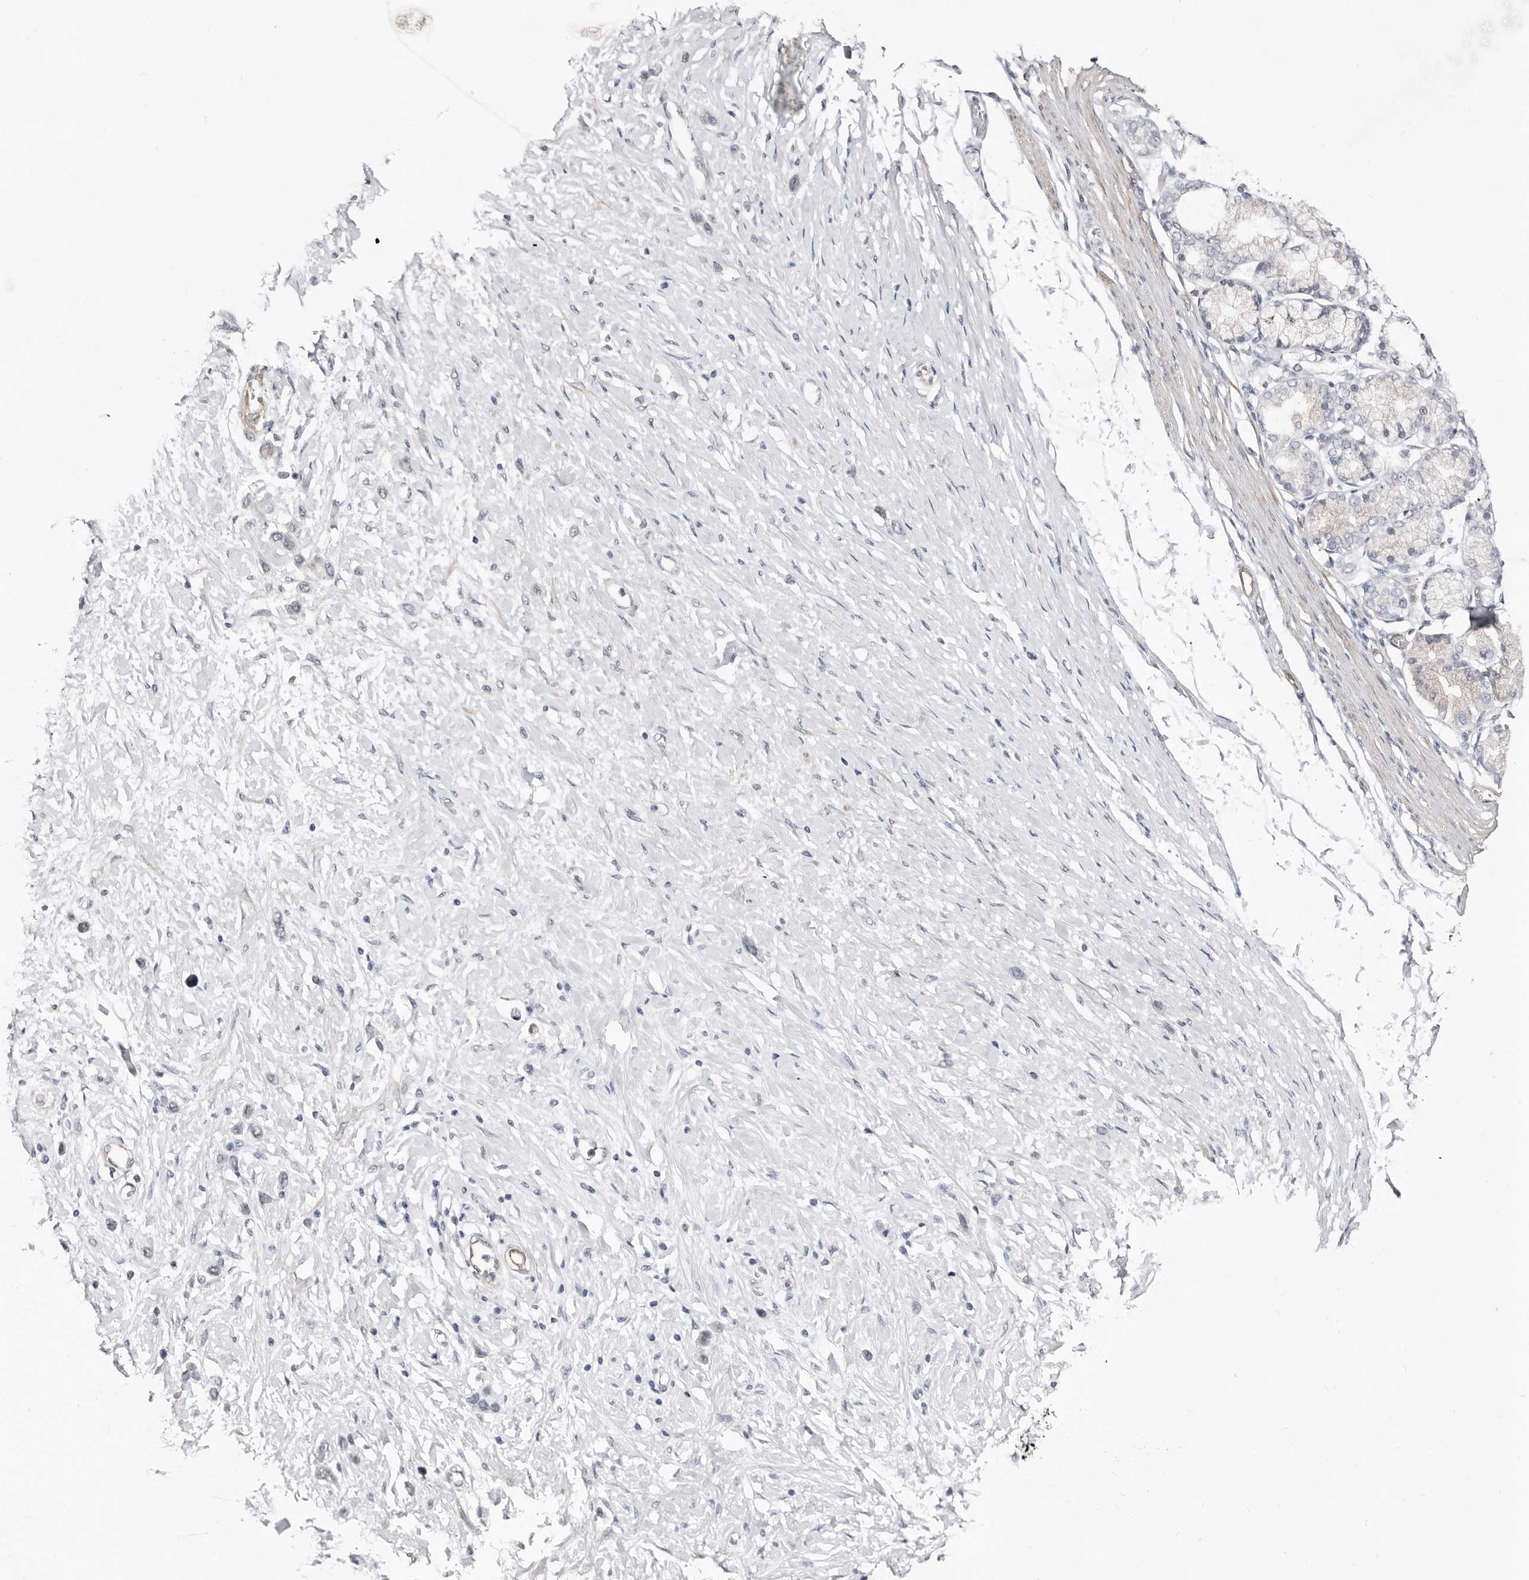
{"staining": {"intensity": "negative", "quantity": "none", "location": "none"}, "tissue": "stomach cancer", "cell_type": "Tumor cells", "image_type": "cancer", "snomed": [{"axis": "morphology", "description": "Adenocarcinoma, NOS"}, {"axis": "topography", "description": "Stomach"}], "caption": "Tumor cells are negative for protein expression in human stomach adenocarcinoma. (DAB (3,3'-diaminobenzidine) immunohistochemistry with hematoxylin counter stain).", "gene": "ASRGL1", "patient": {"sex": "female", "age": 65}}